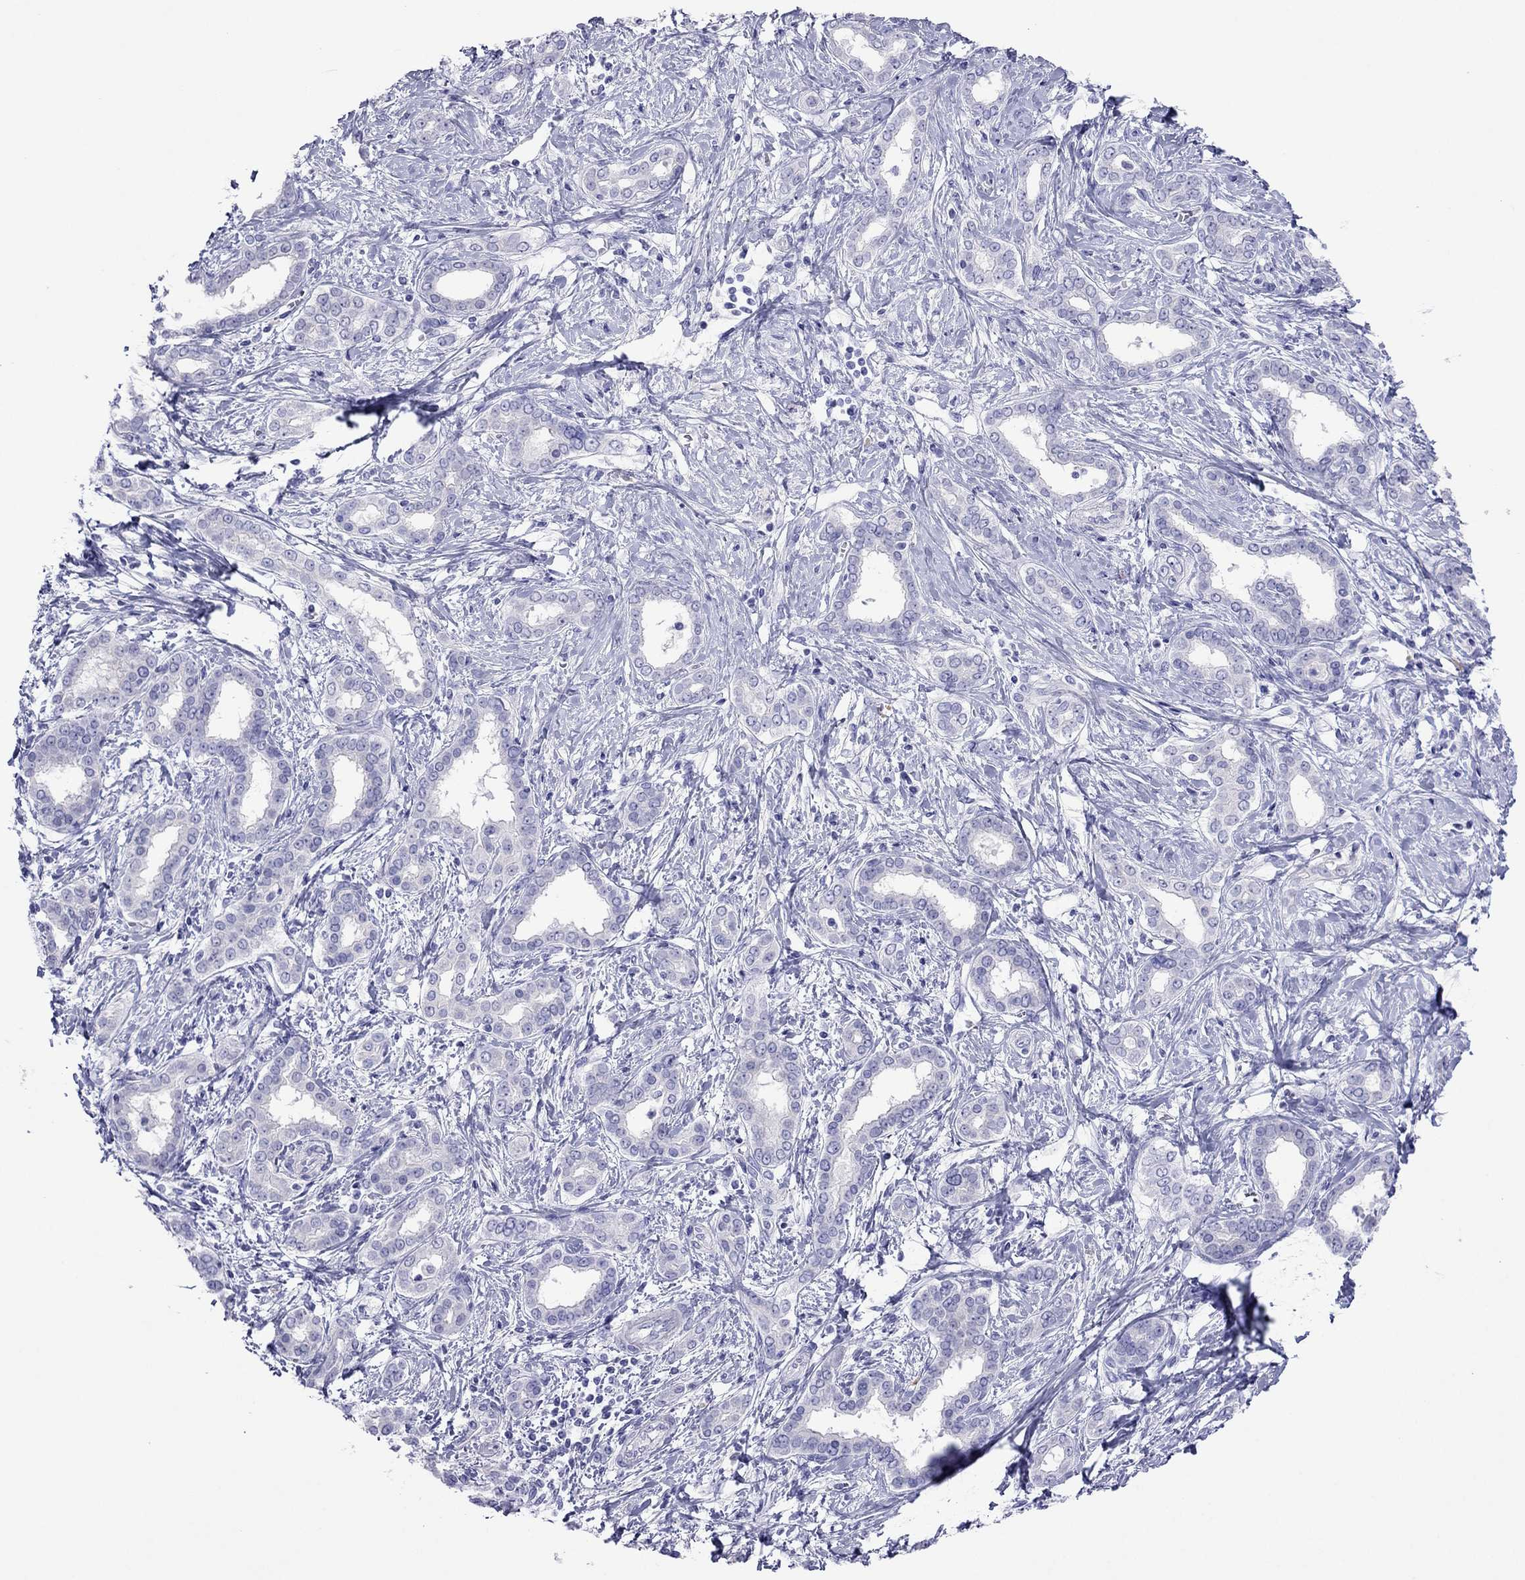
{"staining": {"intensity": "negative", "quantity": "none", "location": "none"}, "tissue": "liver cancer", "cell_type": "Tumor cells", "image_type": "cancer", "snomed": [{"axis": "morphology", "description": "Cholangiocarcinoma"}, {"axis": "topography", "description": "Liver"}], "caption": "The photomicrograph shows no significant expression in tumor cells of cholangiocarcinoma (liver). The staining was performed using DAB (3,3'-diaminobenzidine) to visualize the protein expression in brown, while the nuclei were stained in blue with hematoxylin (Magnification: 20x).", "gene": "PCDHA6", "patient": {"sex": "female", "age": 47}}